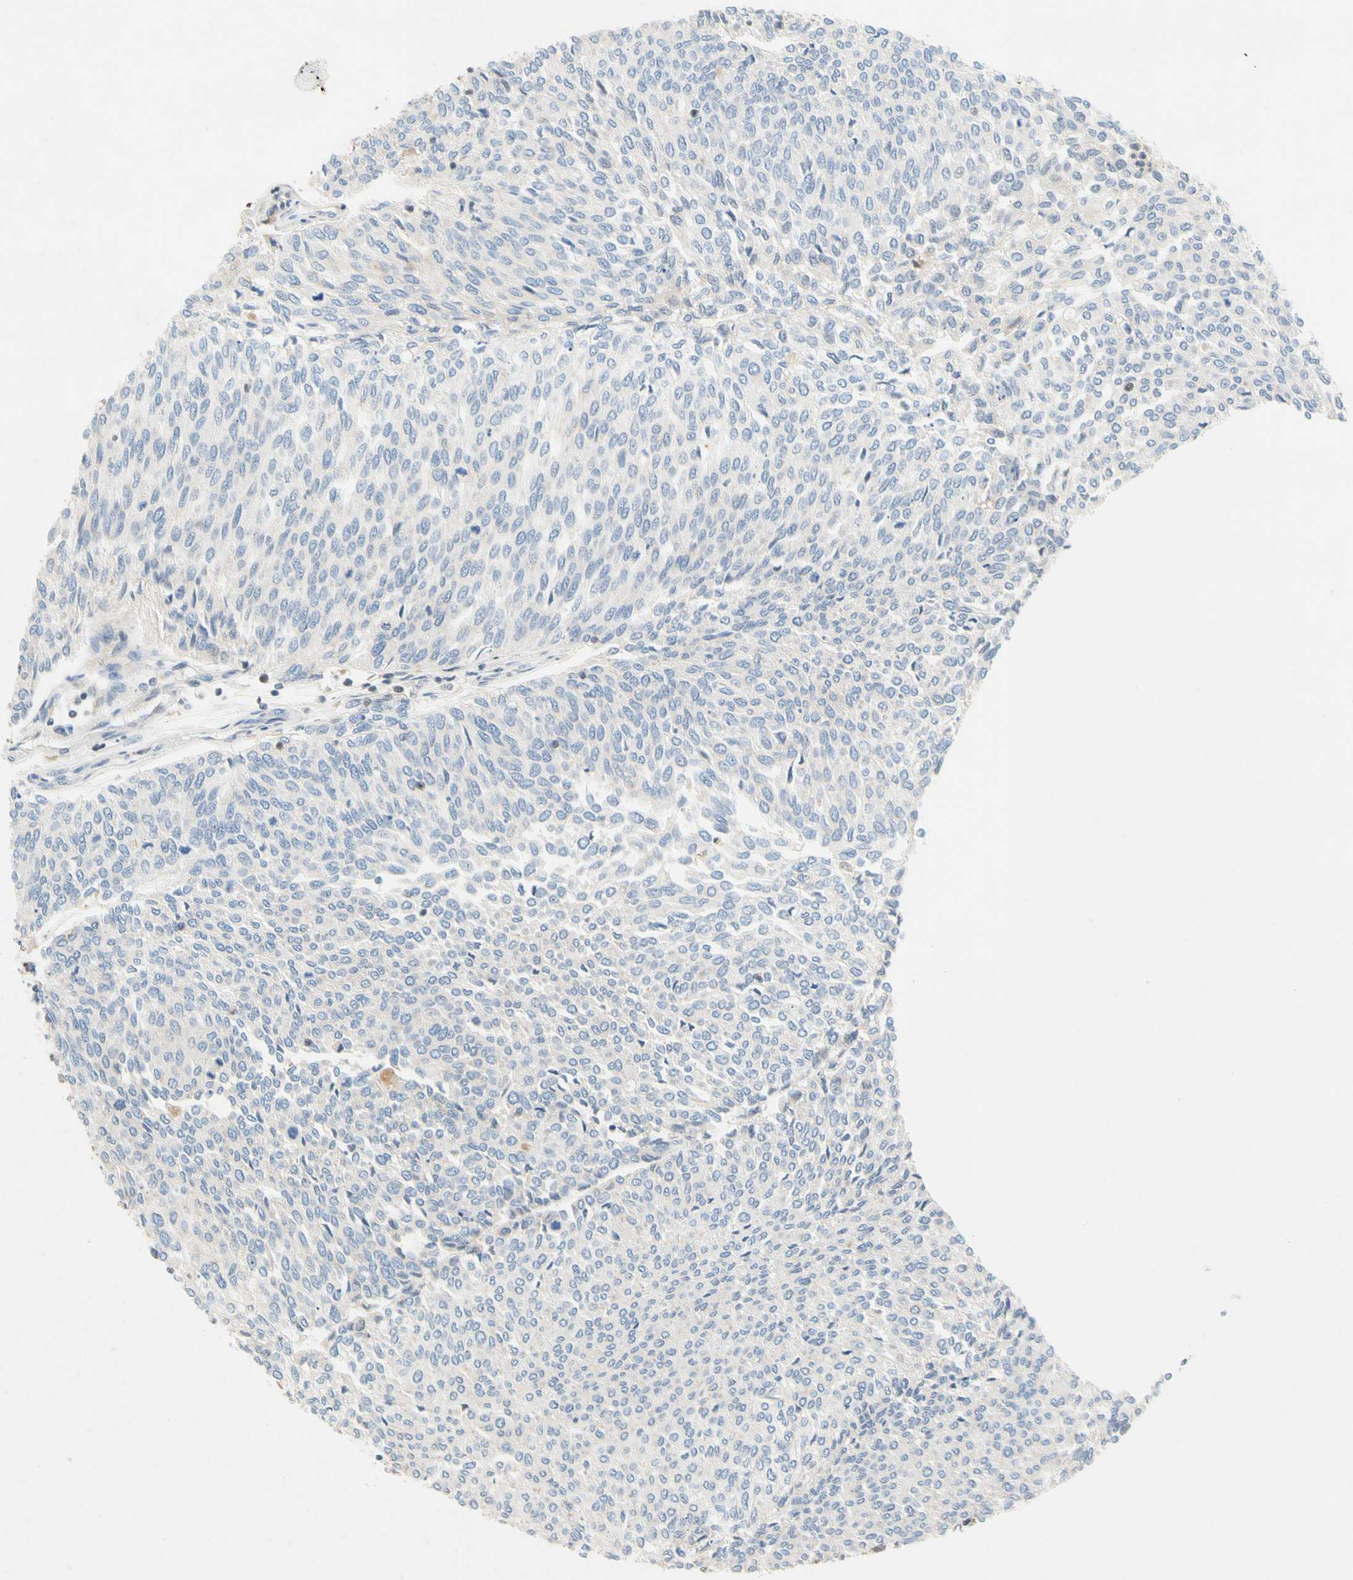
{"staining": {"intensity": "negative", "quantity": "none", "location": "none"}, "tissue": "urothelial cancer", "cell_type": "Tumor cells", "image_type": "cancer", "snomed": [{"axis": "morphology", "description": "Urothelial carcinoma, Low grade"}, {"axis": "topography", "description": "Urinary bladder"}], "caption": "High magnification brightfield microscopy of urothelial cancer stained with DAB (3,3'-diaminobenzidine) (brown) and counterstained with hematoxylin (blue): tumor cells show no significant positivity.", "gene": "SP140", "patient": {"sex": "female", "age": 79}}